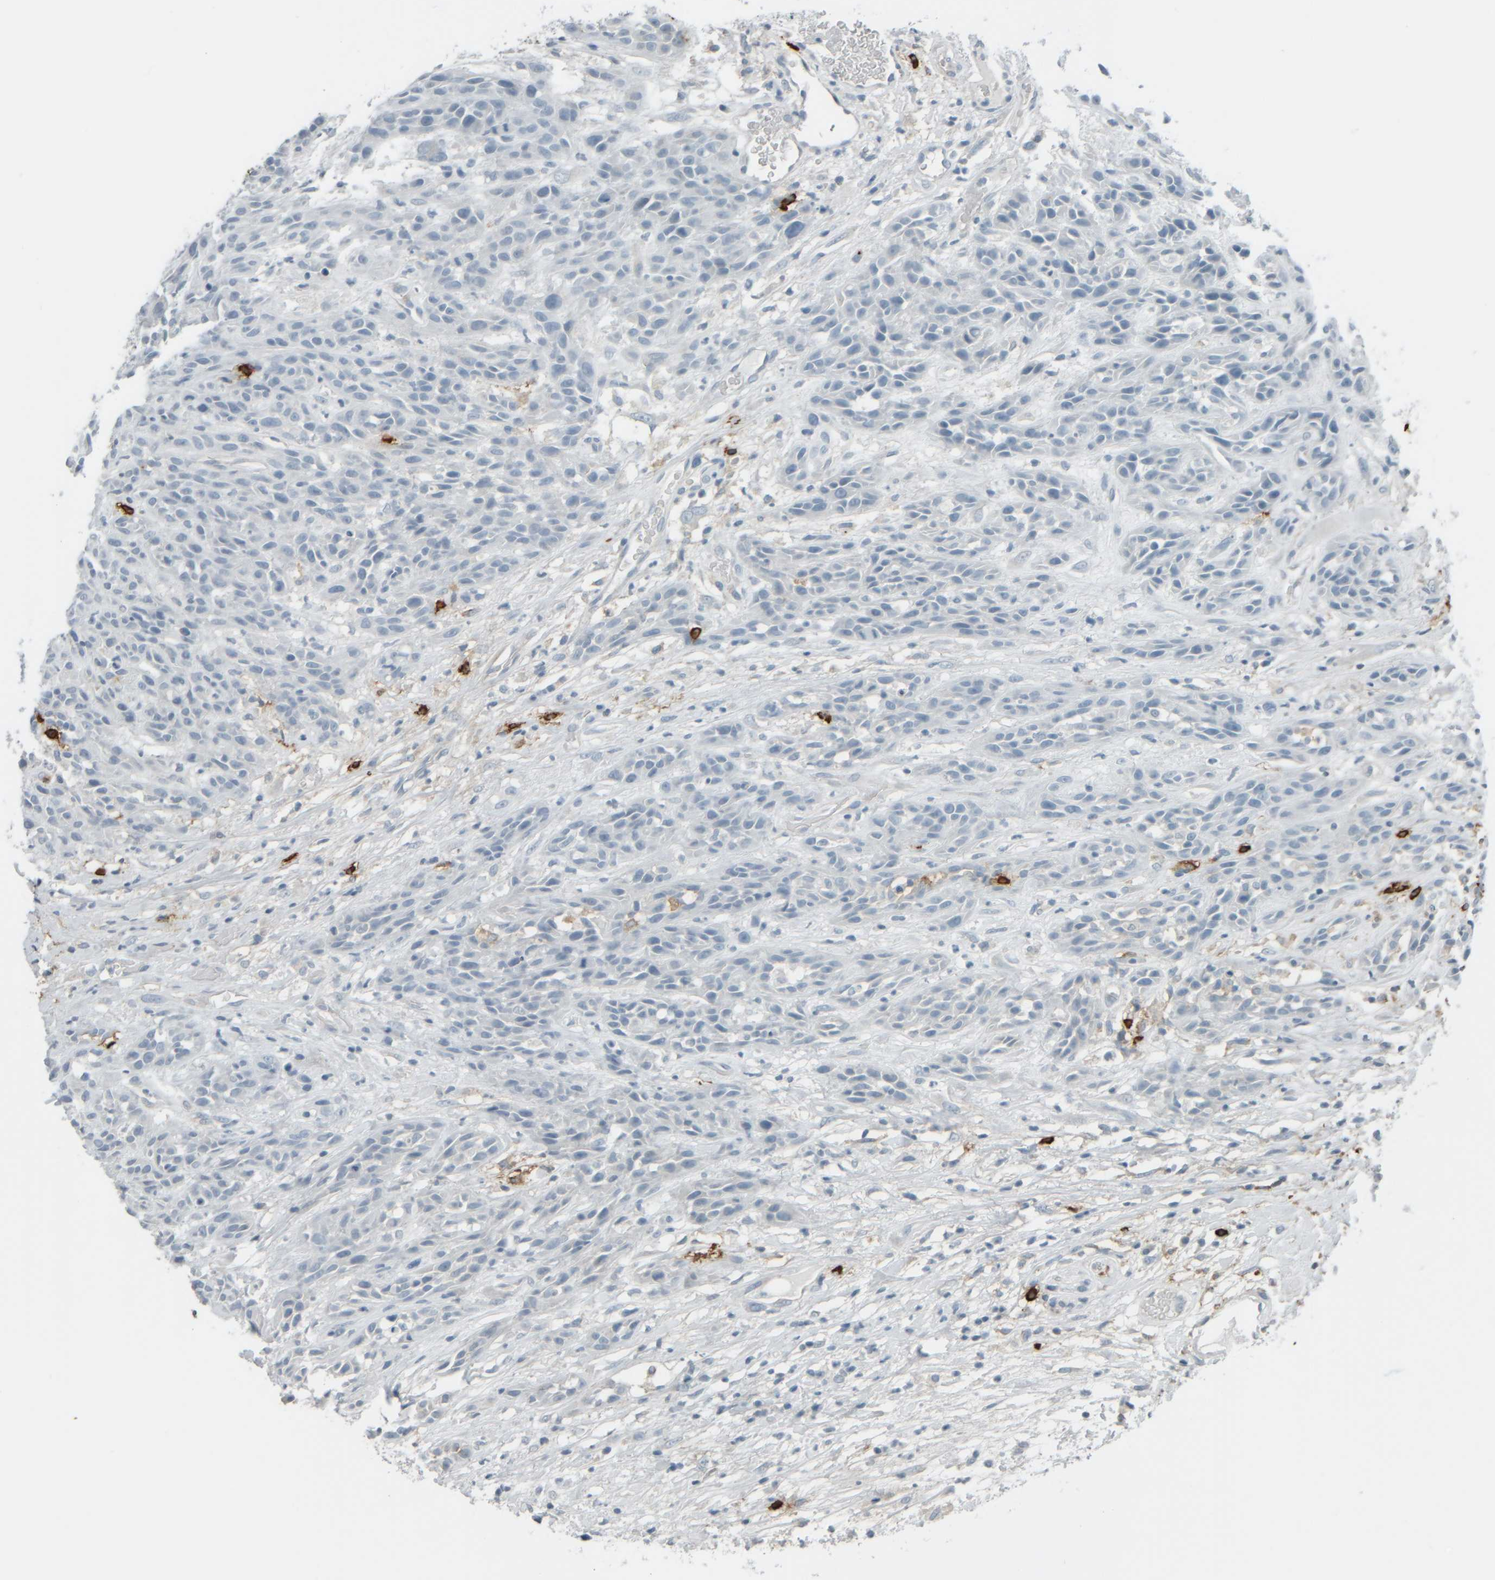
{"staining": {"intensity": "negative", "quantity": "none", "location": "none"}, "tissue": "head and neck cancer", "cell_type": "Tumor cells", "image_type": "cancer", "snomed": [{"axis": "morphology", "description": "Normal tissue, NOS"}, {"axis": "morphology", "description": "Squamous cell carcinoma, NOS"}, {"axis": "topography", "description": "Cartilage tissue"}, {"axis": "topography", "description": "Head-Neck"}], "caption": "This is a histopathology image of immunohistochemistry (IHC) staining of head and neck cancer (squamous cell carcinoma), which shows no staining in tumor cells.", "gene": "TPSAB1", "patient": {"sex": "male", "age": 62}}